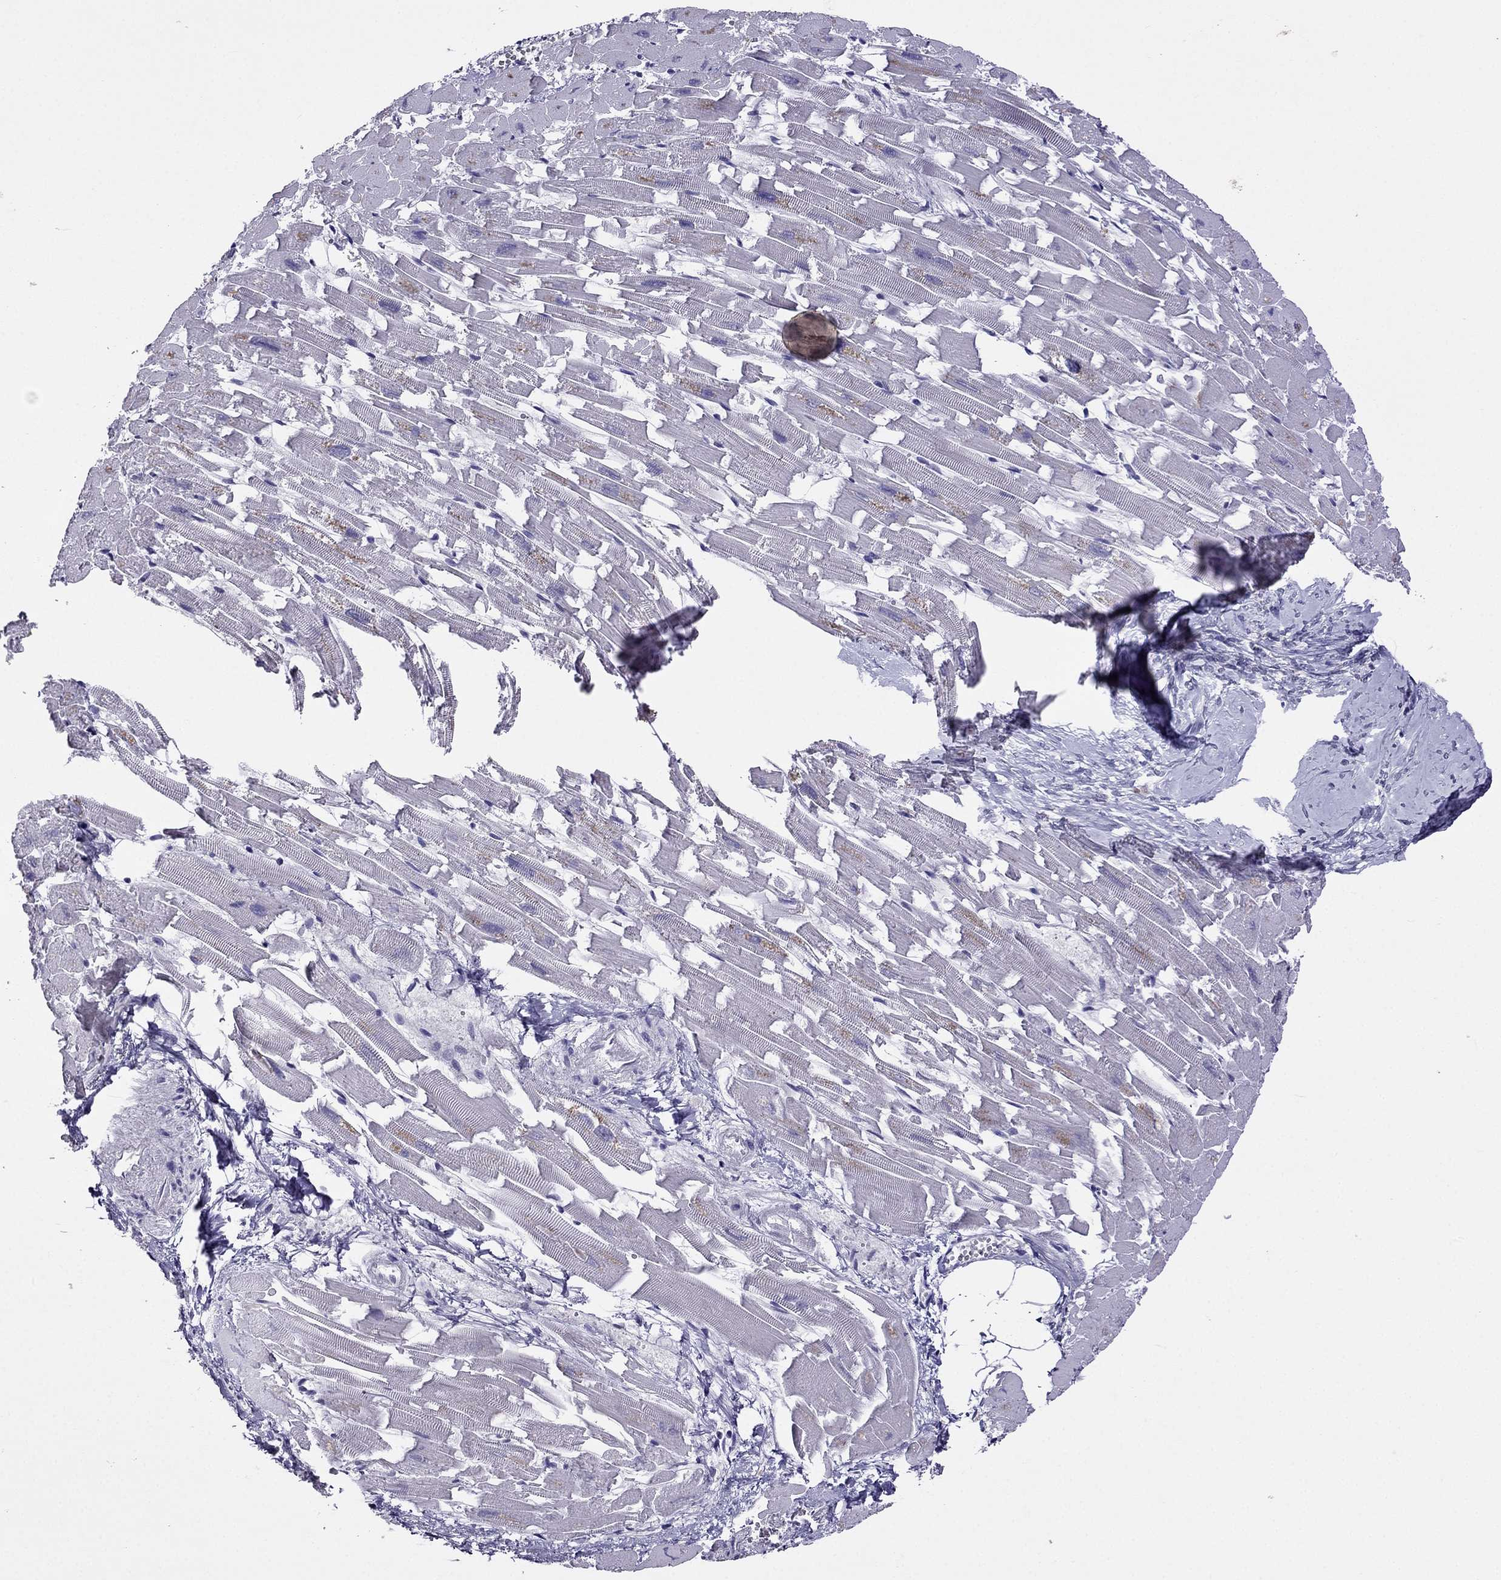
{"staining": {"intensity": "negative", "quantity": "none", "location": "none"}, "tissue": "heart muscle", "cell_type": "Cardiomyocytes", "image_type": "normal", "snomed": [{"axis": "morphology", "description": "Normal tissue, NOS"}, {"axis": "topography", "description": "Heart"}], "caption": "Immunohistochemistry photomicrograph of unremarkable human heart muscle stained for a protein (brown), which shows no positivity in cardiomyocytes.", "gene": "SPTBN4", "patient": {"sex": "female", "age": 64}}